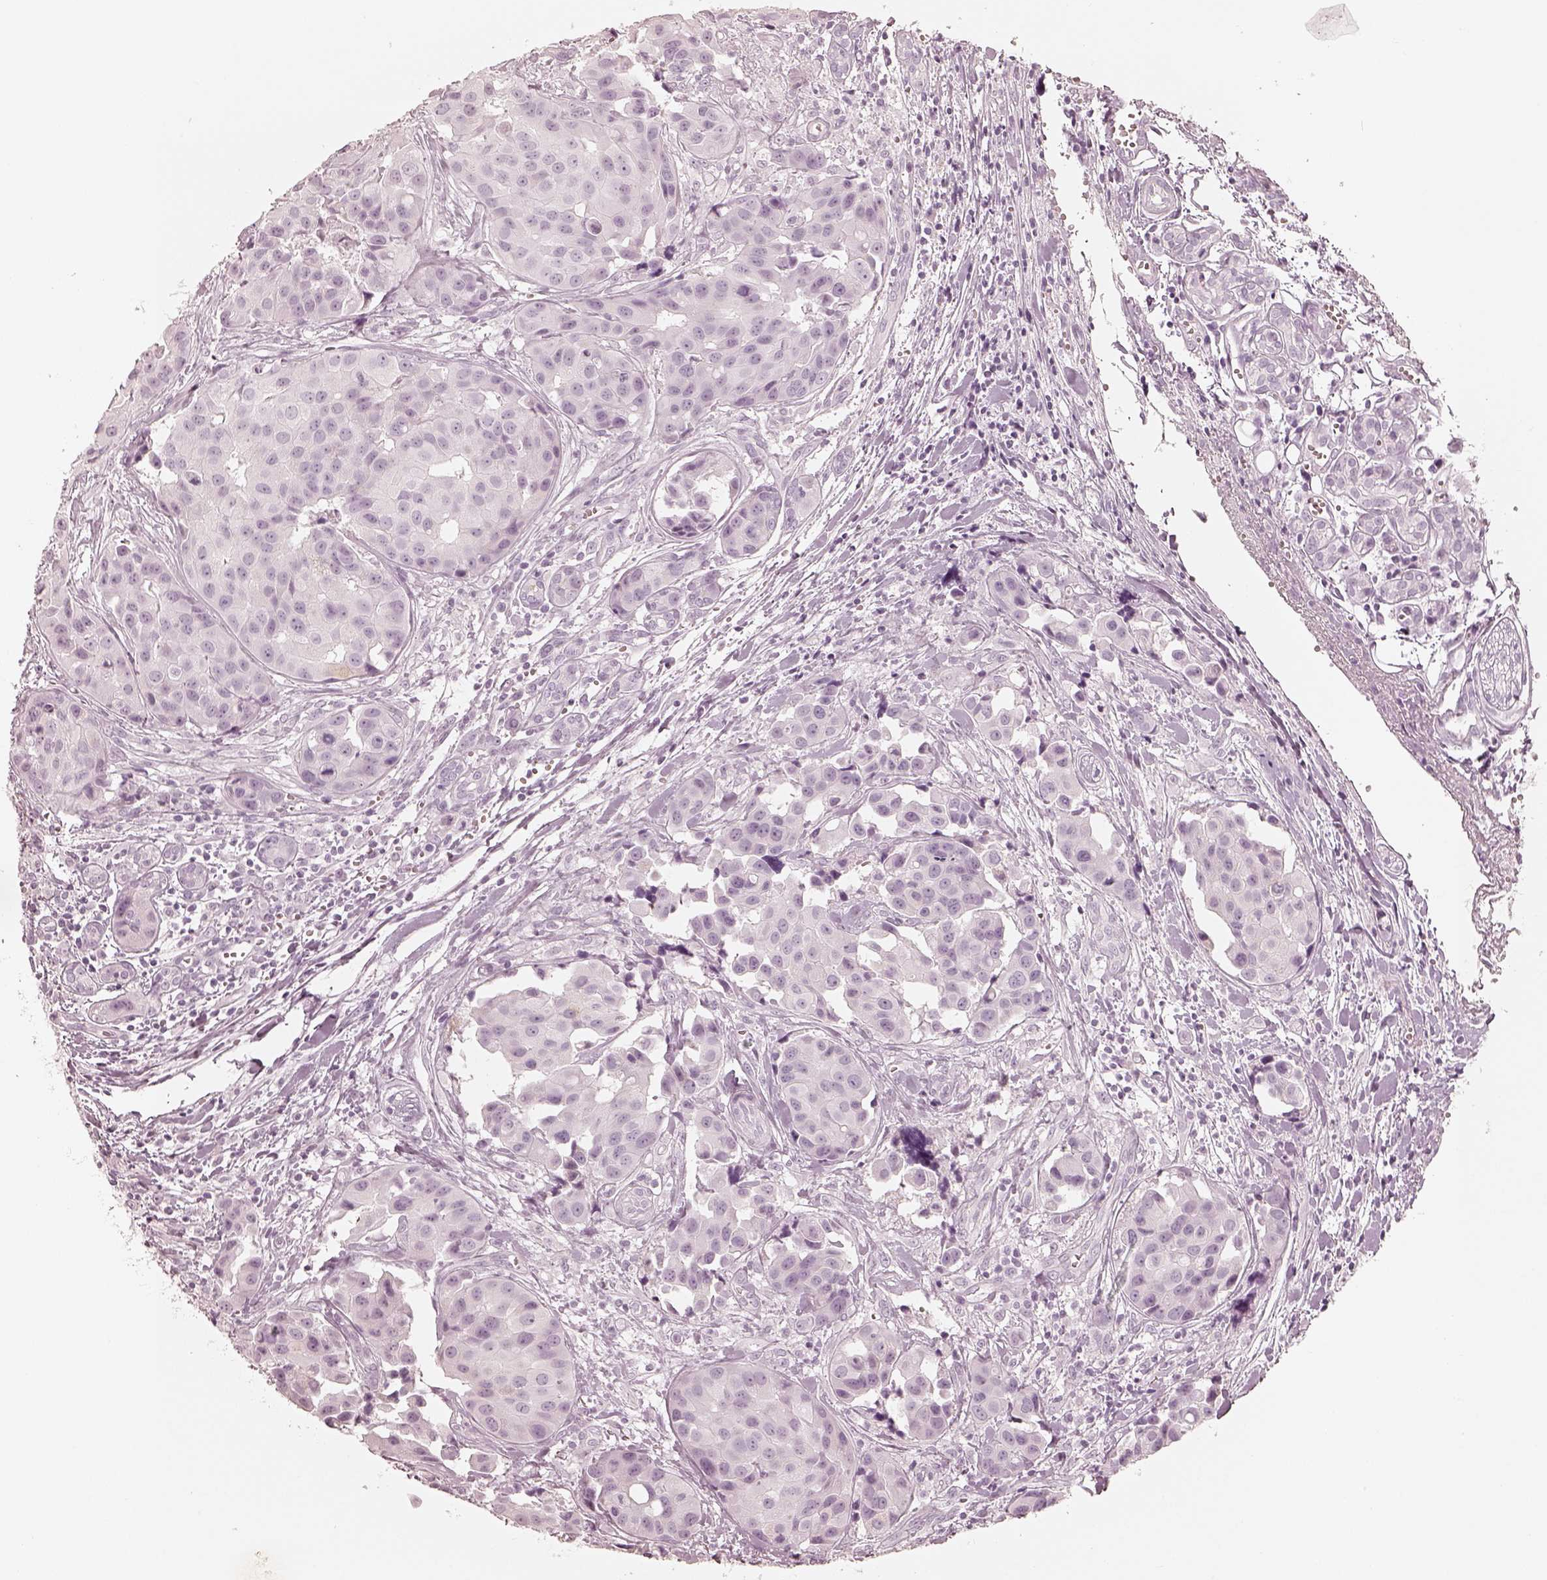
{"staining": {"intensity": "negative", "quantity": "none", "location": "none"}, "tissue": "head and neck cancer", "cell_type": "Tumor cells", "image_type": "cancer", "snomed": [{"axis": "morphology", "description": "Adenocarcinoma, NOS"}, {"axis": "topography", "description": "Head-Neck"}], "caption": "High power microscopy micrograph of an immunohistochemistry (IHC) micrograph of head and neck cancer, revealing no significant expression in tumor cells.", "gene": "KRT82", "patient": {"sex": "male", "age": 76}}